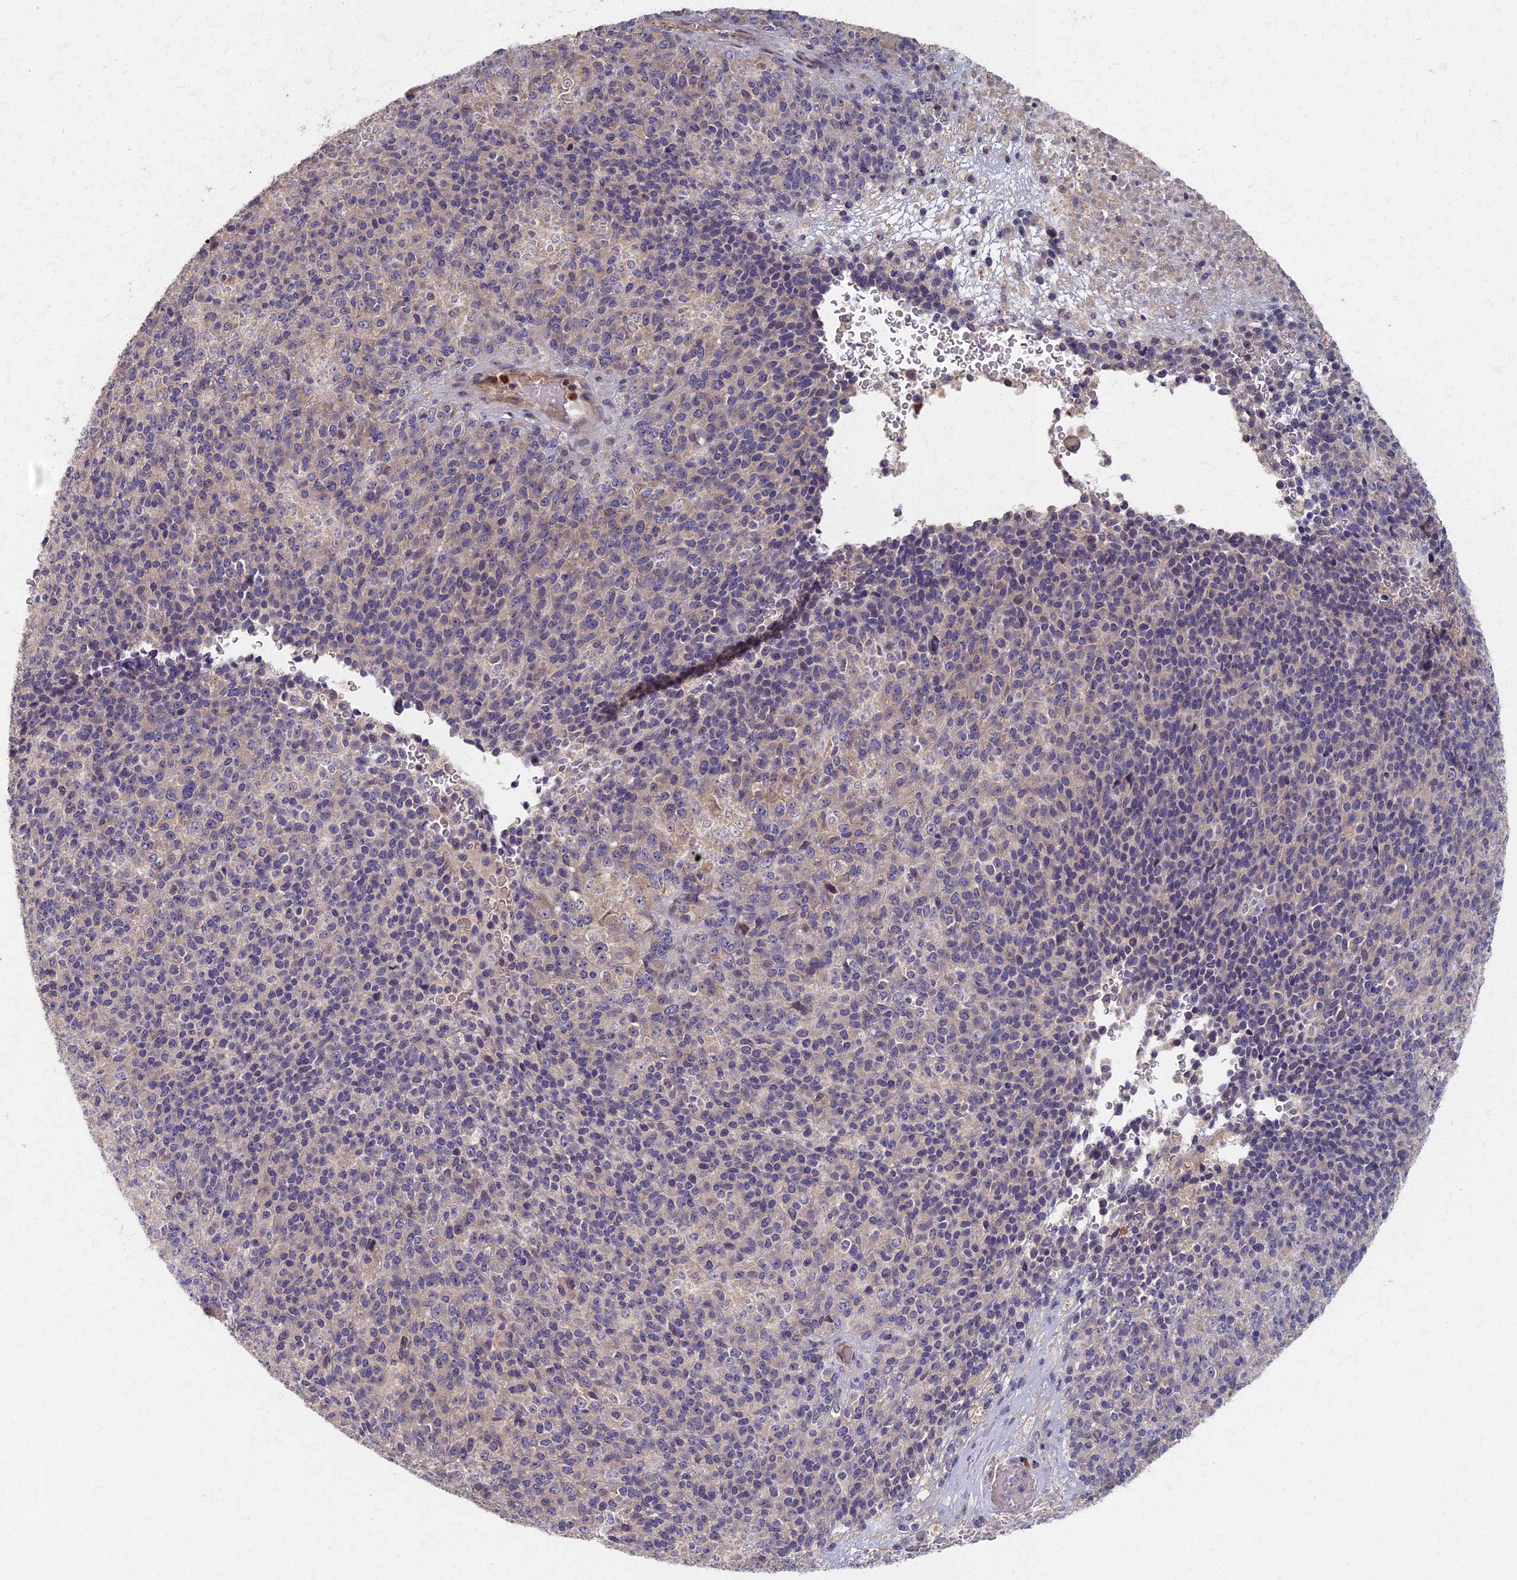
{"staining": {"intensity": "negative", "quantity": "none", "location": "none"}, "tissue": "melanoma", "cell_type": "Tumor cells", "image_type": "cancer", "snomed": [{"axis": "morphology", "description": "Malignant melanoma, Metastatic site"}, {"axis": "topography", "description": "Brain"}], "caption": "Immunohistochemical staining of melanoma exhibits no significant expression in tumor cells. (DAB (3,3'-diaminobenzidine) immunohistochemistry (IHC) with hematoxylin counter stain).", "gene": "AP4E1", "patient": {"sex": "female", "age": 56}}